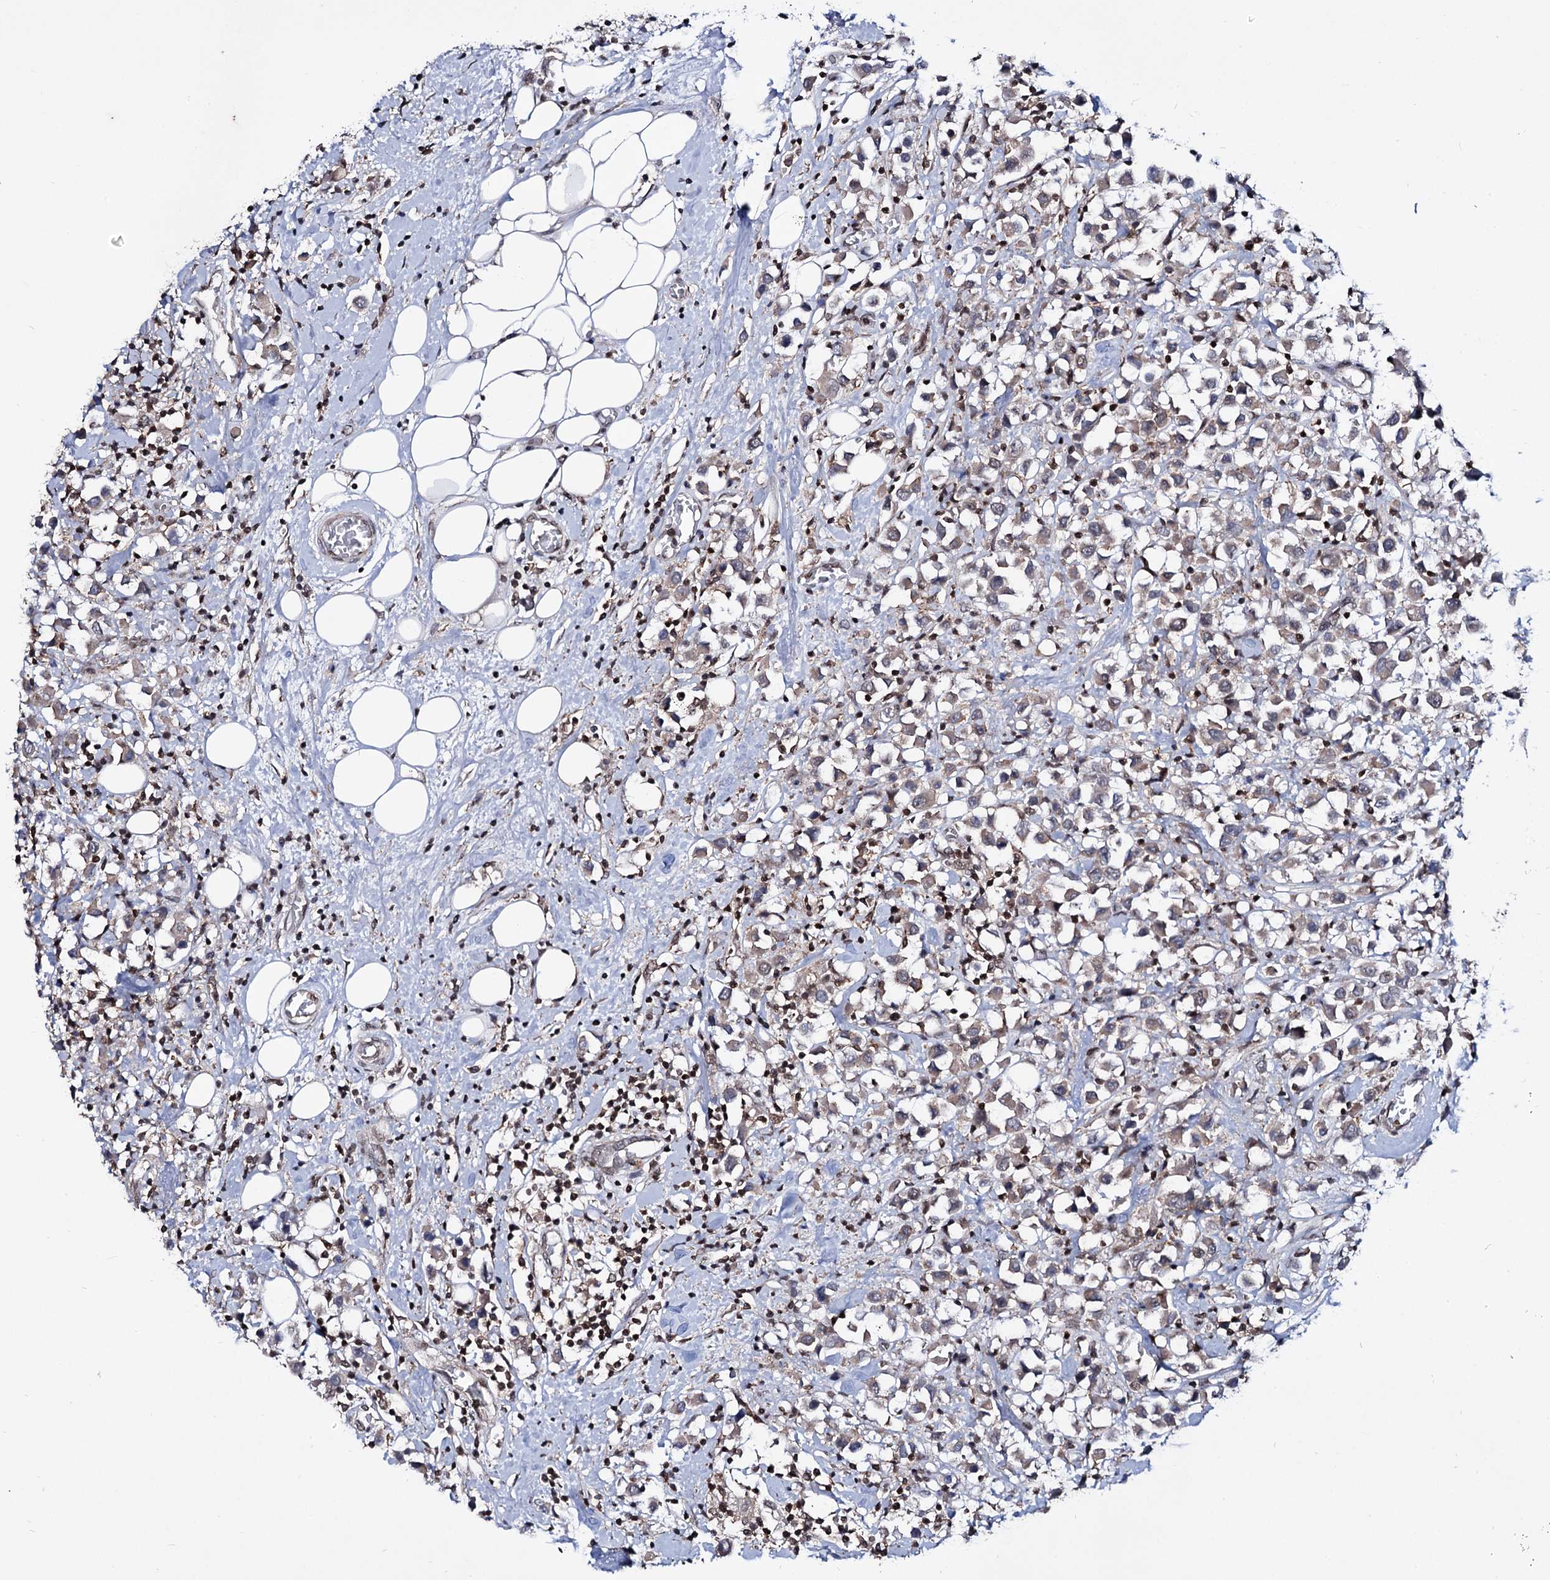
{"staining": {"intensity": "weak", "quantity": ">75%", "location": "cytoplasmic/membranous"}, "tissue": "breast cancer", "cell_type": "Tumor cells", "image_type": "cancer", "snomed": [{"axis": "morphology", "description": "Duct carcinoma"}, {"axis": "topography", "description": "Breast"}], "caption": "The micrograph shows a brown stain indicating the presence of a protein in the cytoplasmic/membranous of tumor cells in breast invasive ductal carcinoma.", "gene": "SMCHD1", "patient": {"sex": "female", "age": 61}}